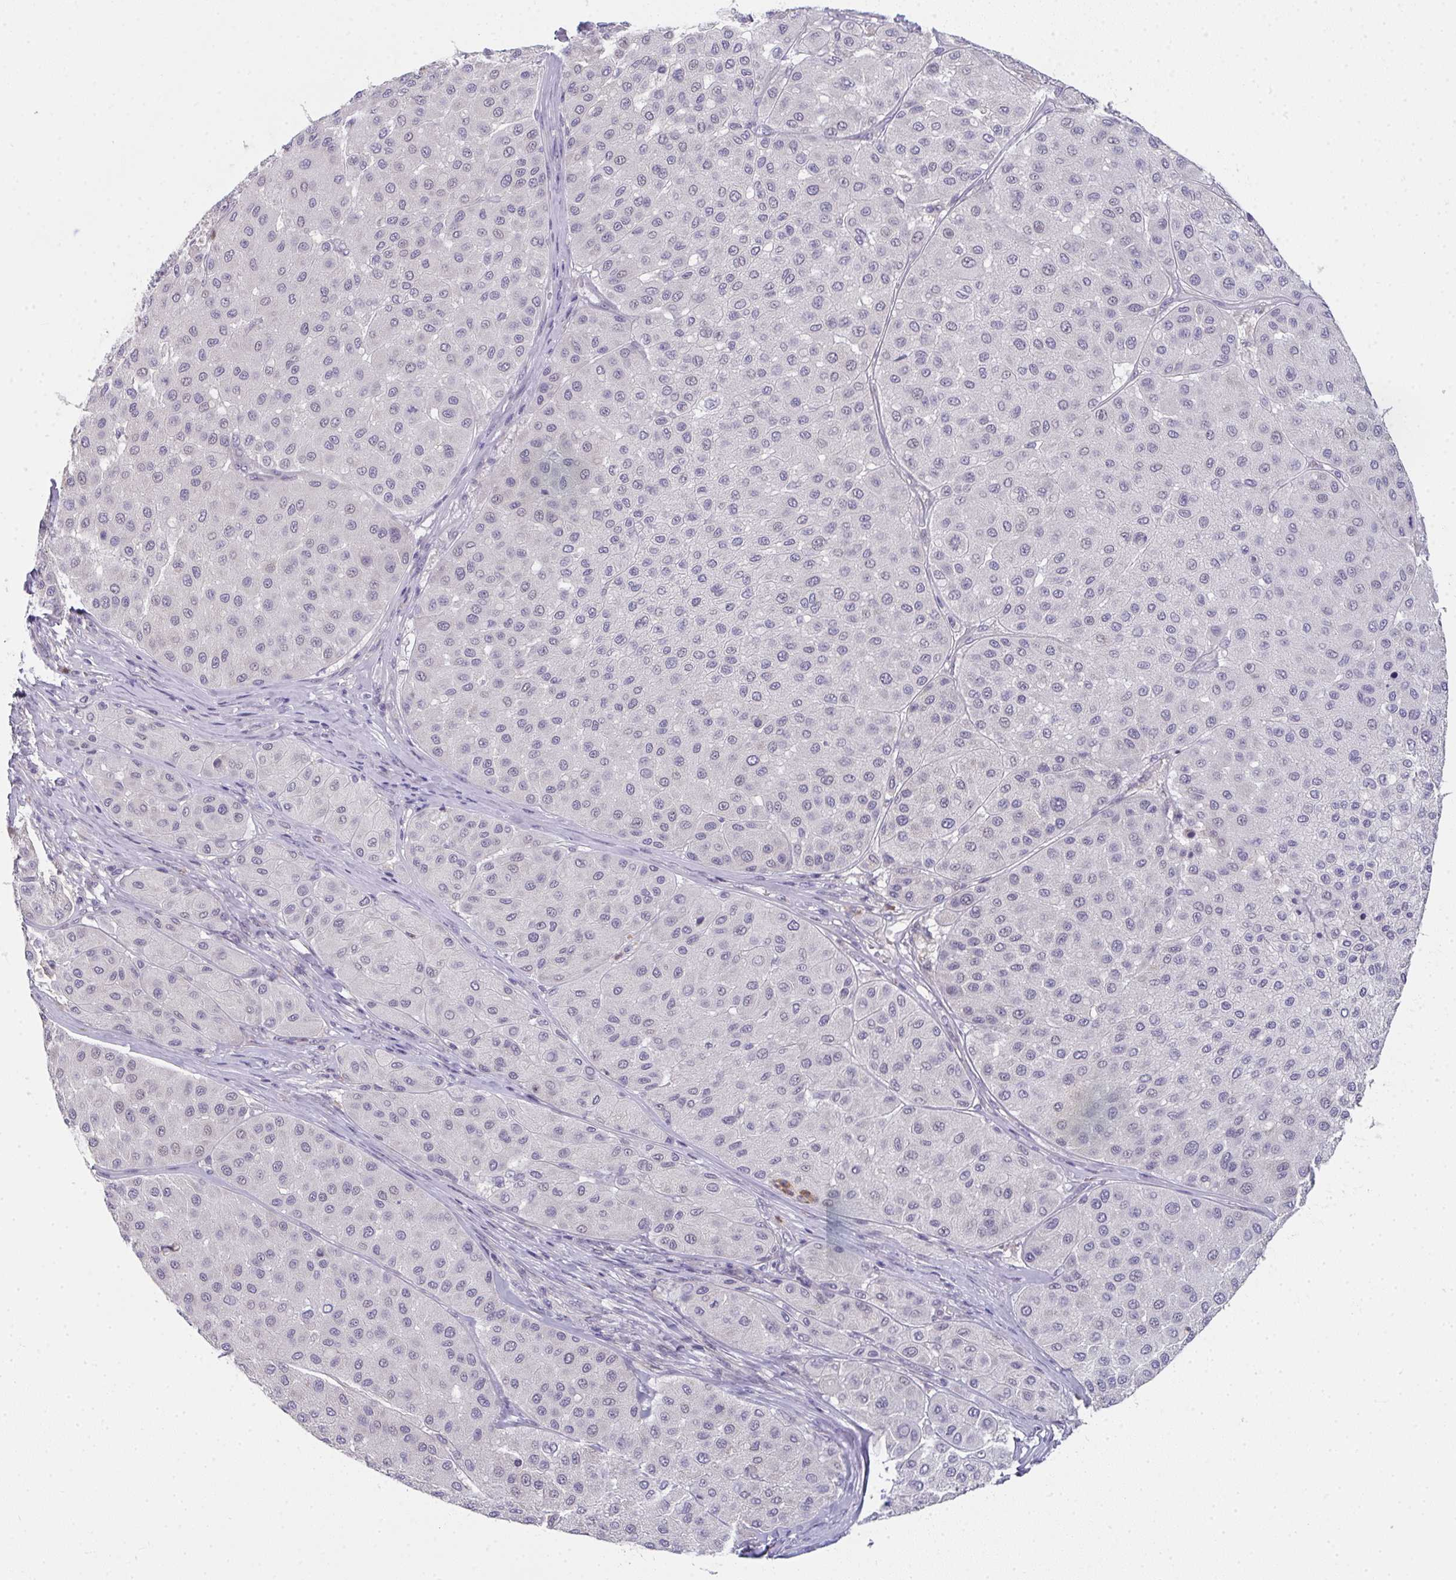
{"staining": {"intensity": "weak", "quantity": "<25%", "location": "nuclear"}, "tissue": "melanoma", "cell_type": "Tumor cells", "image_type": "cancer", "snomed": [{"axis": "morphology", "description": "Malignant melanoma, Metastatic site"}, {"axis": "topography", "description": "Smooth muscle"}], "caption": "Immunohistochemical staining of human melanoma demonstrates no significant expression in tumor cells. (DAB (3,3'-diaminobenzidine) immunohistochemistry (IHC), high magnification).", "gene": "RIOK1", "patient": {"sex": "male", "age": 41}}